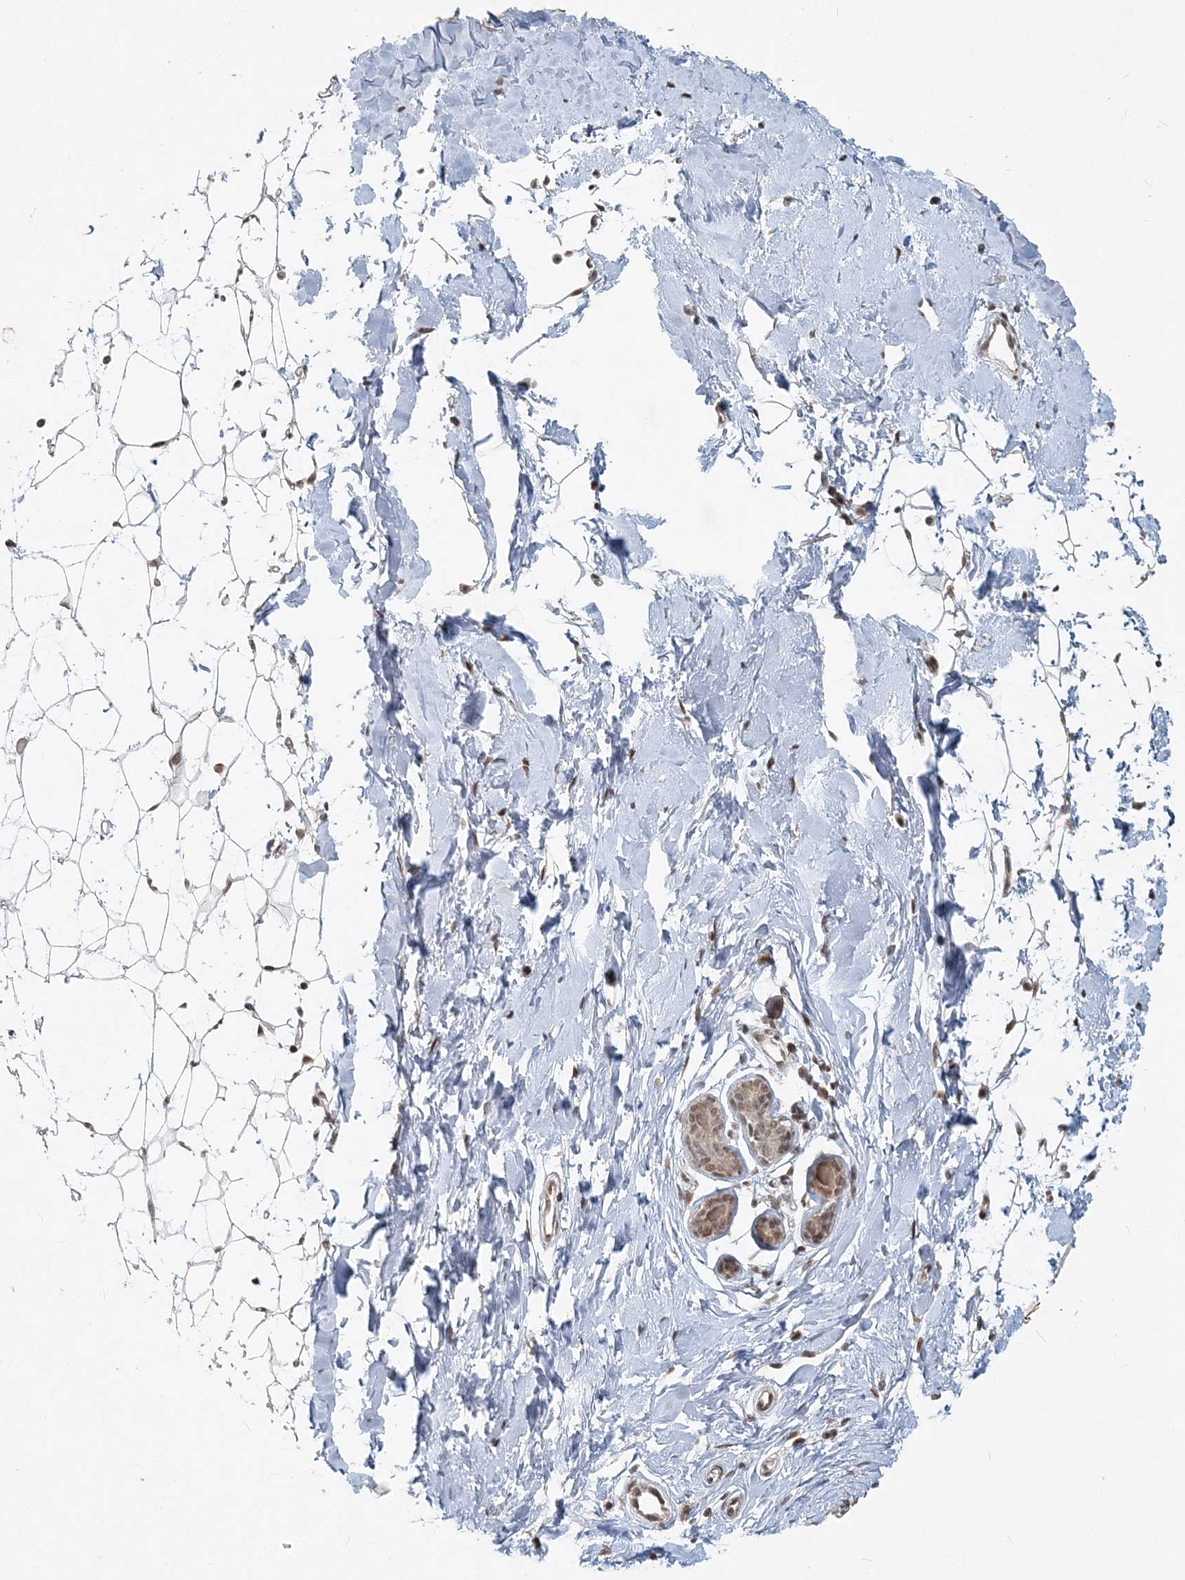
{"staining": {"intensity": "moderate", "quantity": "25%-75%", "location": "nuclear"}, "tissue": "adipose tissue", "cell_type": "Adipocytes", "image_type": "normal", "snomed": [{"axis": "morphology", "description": "Normal tissue, NOS"}, {"axis": "topography", "description": "Breast"}], "caption": "DAB immunohistochemical staining of unremarkable human adipose tissue reveals moderate nuclear protein expression in about 25%-75% of adipocytes. The protein is shown in brown color, while the nuclei are stained blue.", "gene": "BAZ1B", "patient": {"sex": "female", "age": 23}}